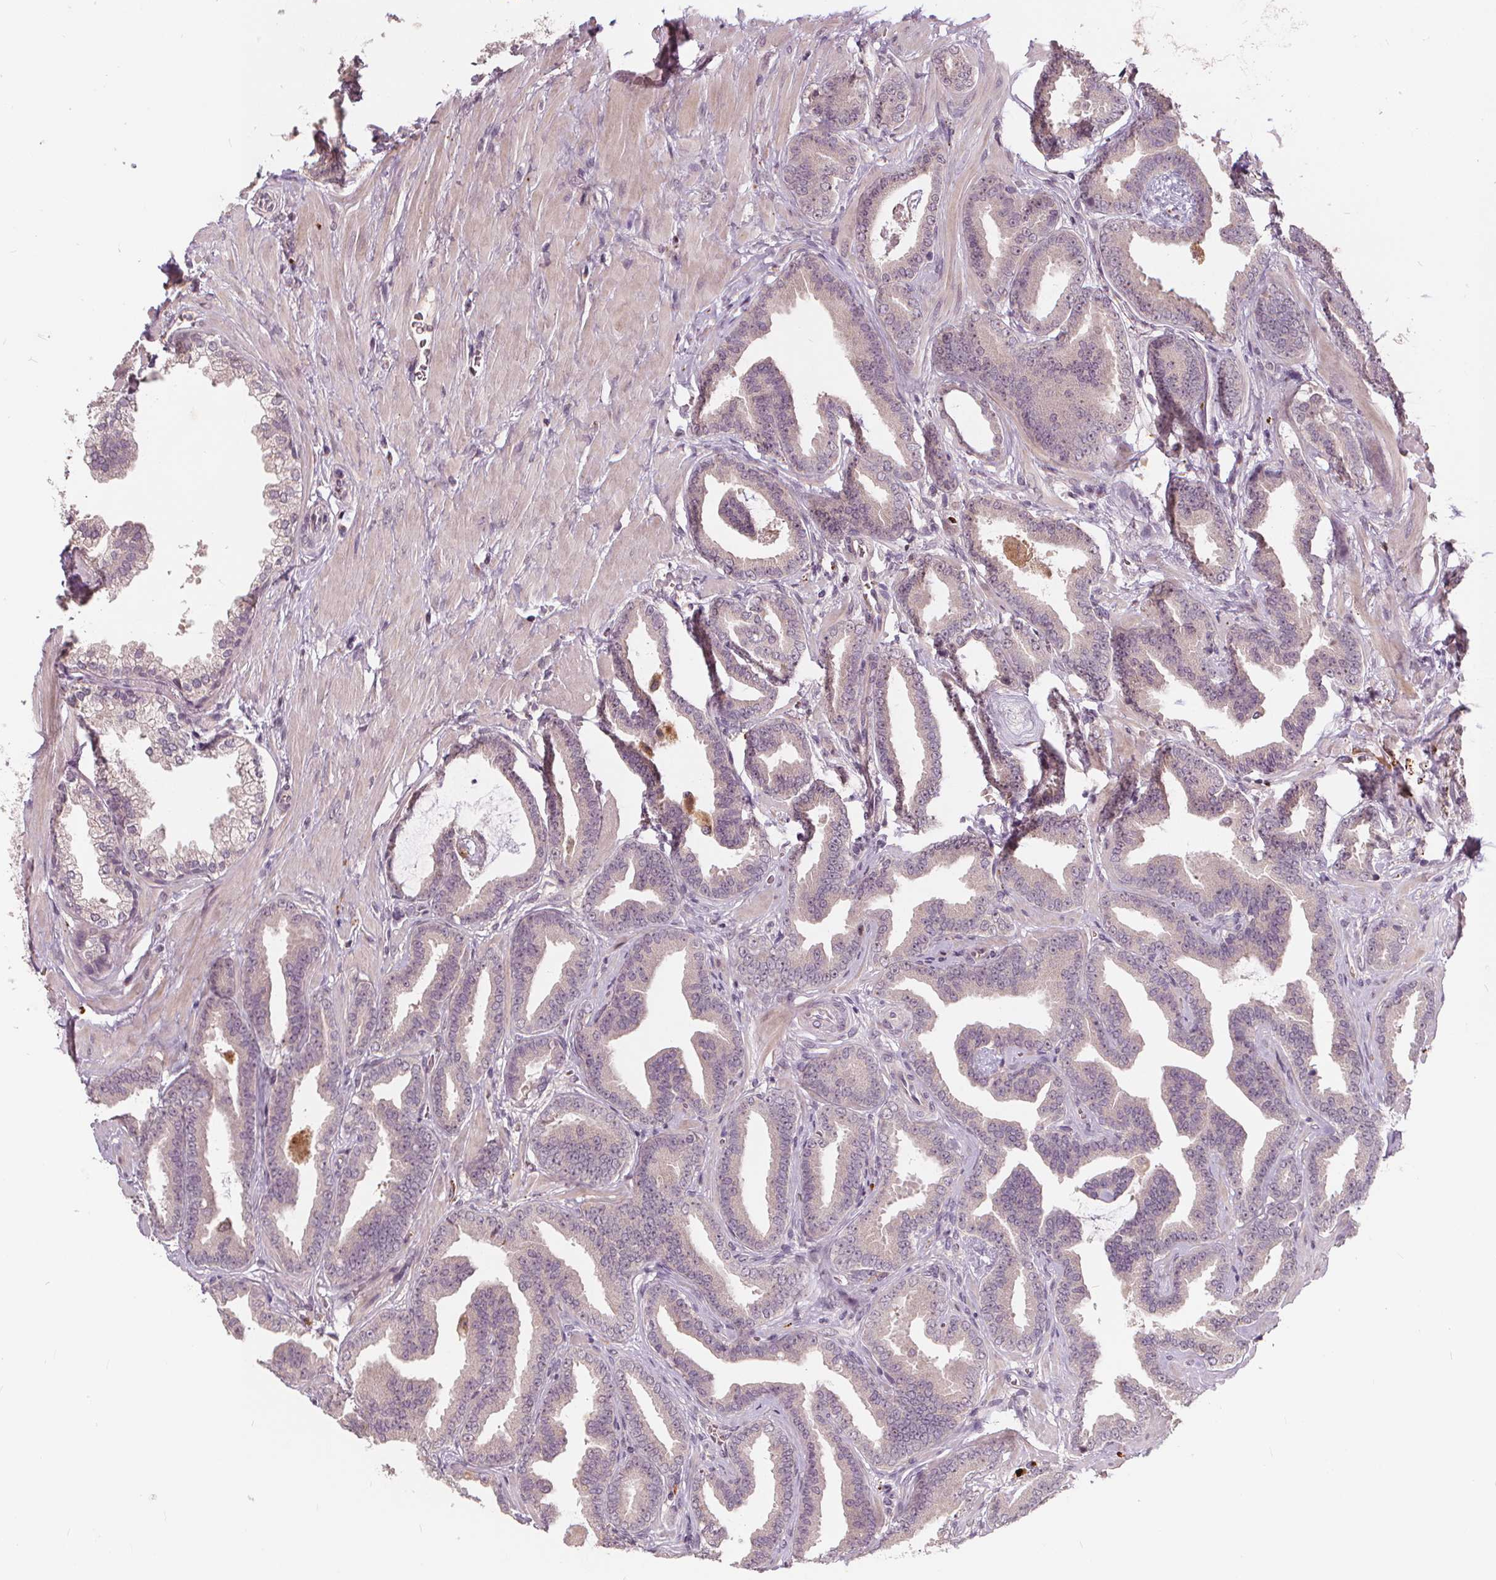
{"staining": {"intensity": "weak", "quantity": "<25%", "location": "cytoplasmic/membranous"}, "tissue": "prostate cancer", "cell_type": "Tumor cells", "image_type": "cancer", "snomed": [{"axis": "morphology", "description": "Adenocarcinoma, Low grade"}, {"axis": "topography", "description": "Prostate"}], "caption": "Immunohistochemical staining of human prostate cancer exhibits no significant expression in tumor cells.", "gene": "IPO13", "patient": {"sex": "male", "age": 63}}